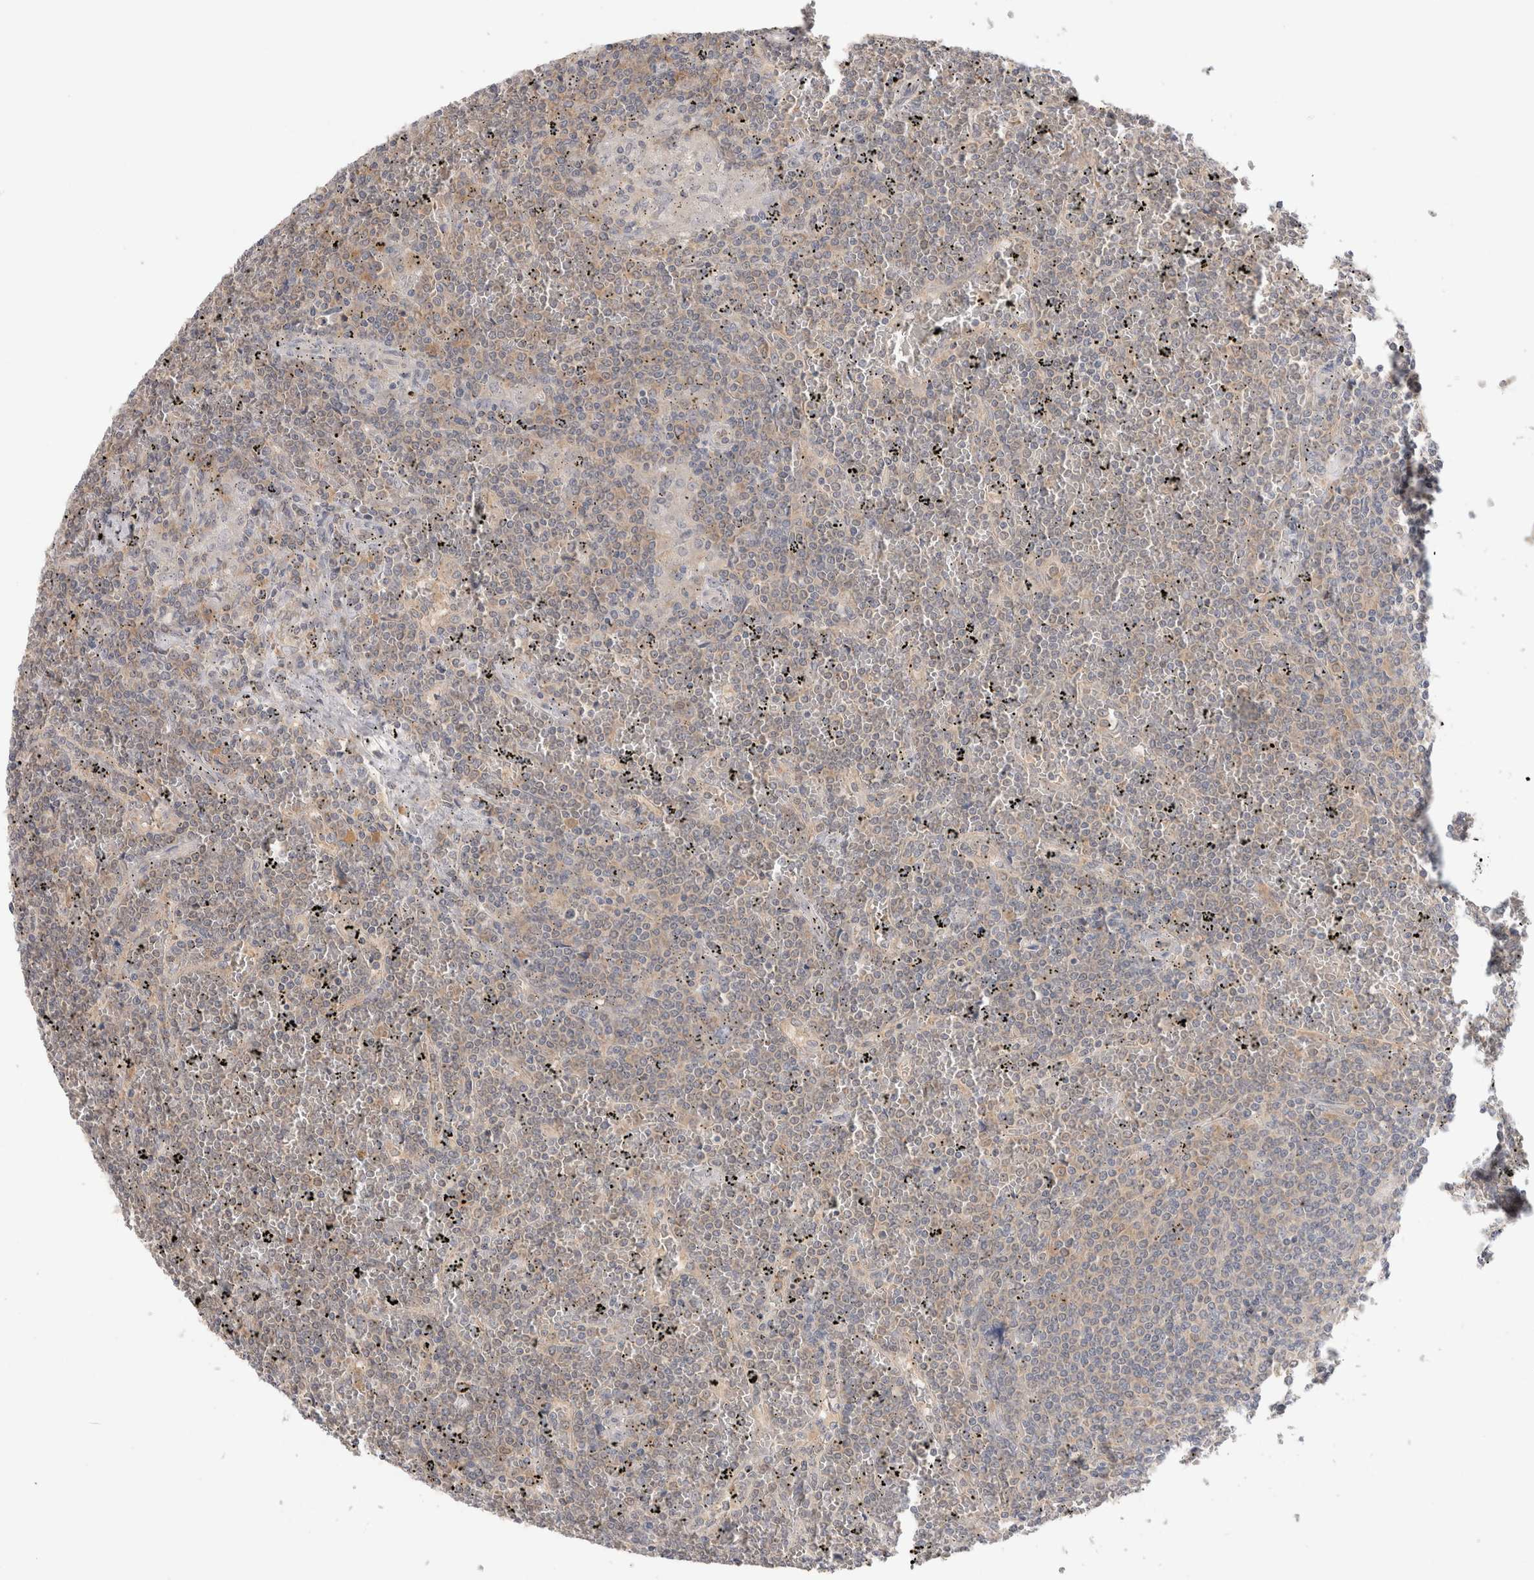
{"staining": {"intensity": "weak", "quantity": "25%-75%", "location": "cytoplasmic/membranous"}, "tissue": "lymphoma", "cell_type": "Tumor cells", "image_type": "cancer", "snomed": [{"axis": "morphology", "description": "Malignant lymphoma, non-Hodgkin's type, Low grade"}, {"axis": "topography", "description": "Spleen"}], "caption": "A brown stain shows weak cytoplasmic/membranous positivity of a protein in human lymphoma tumor cells.", "gene": "NDOR1", "patient": {"sex": "female", "age": 19}}